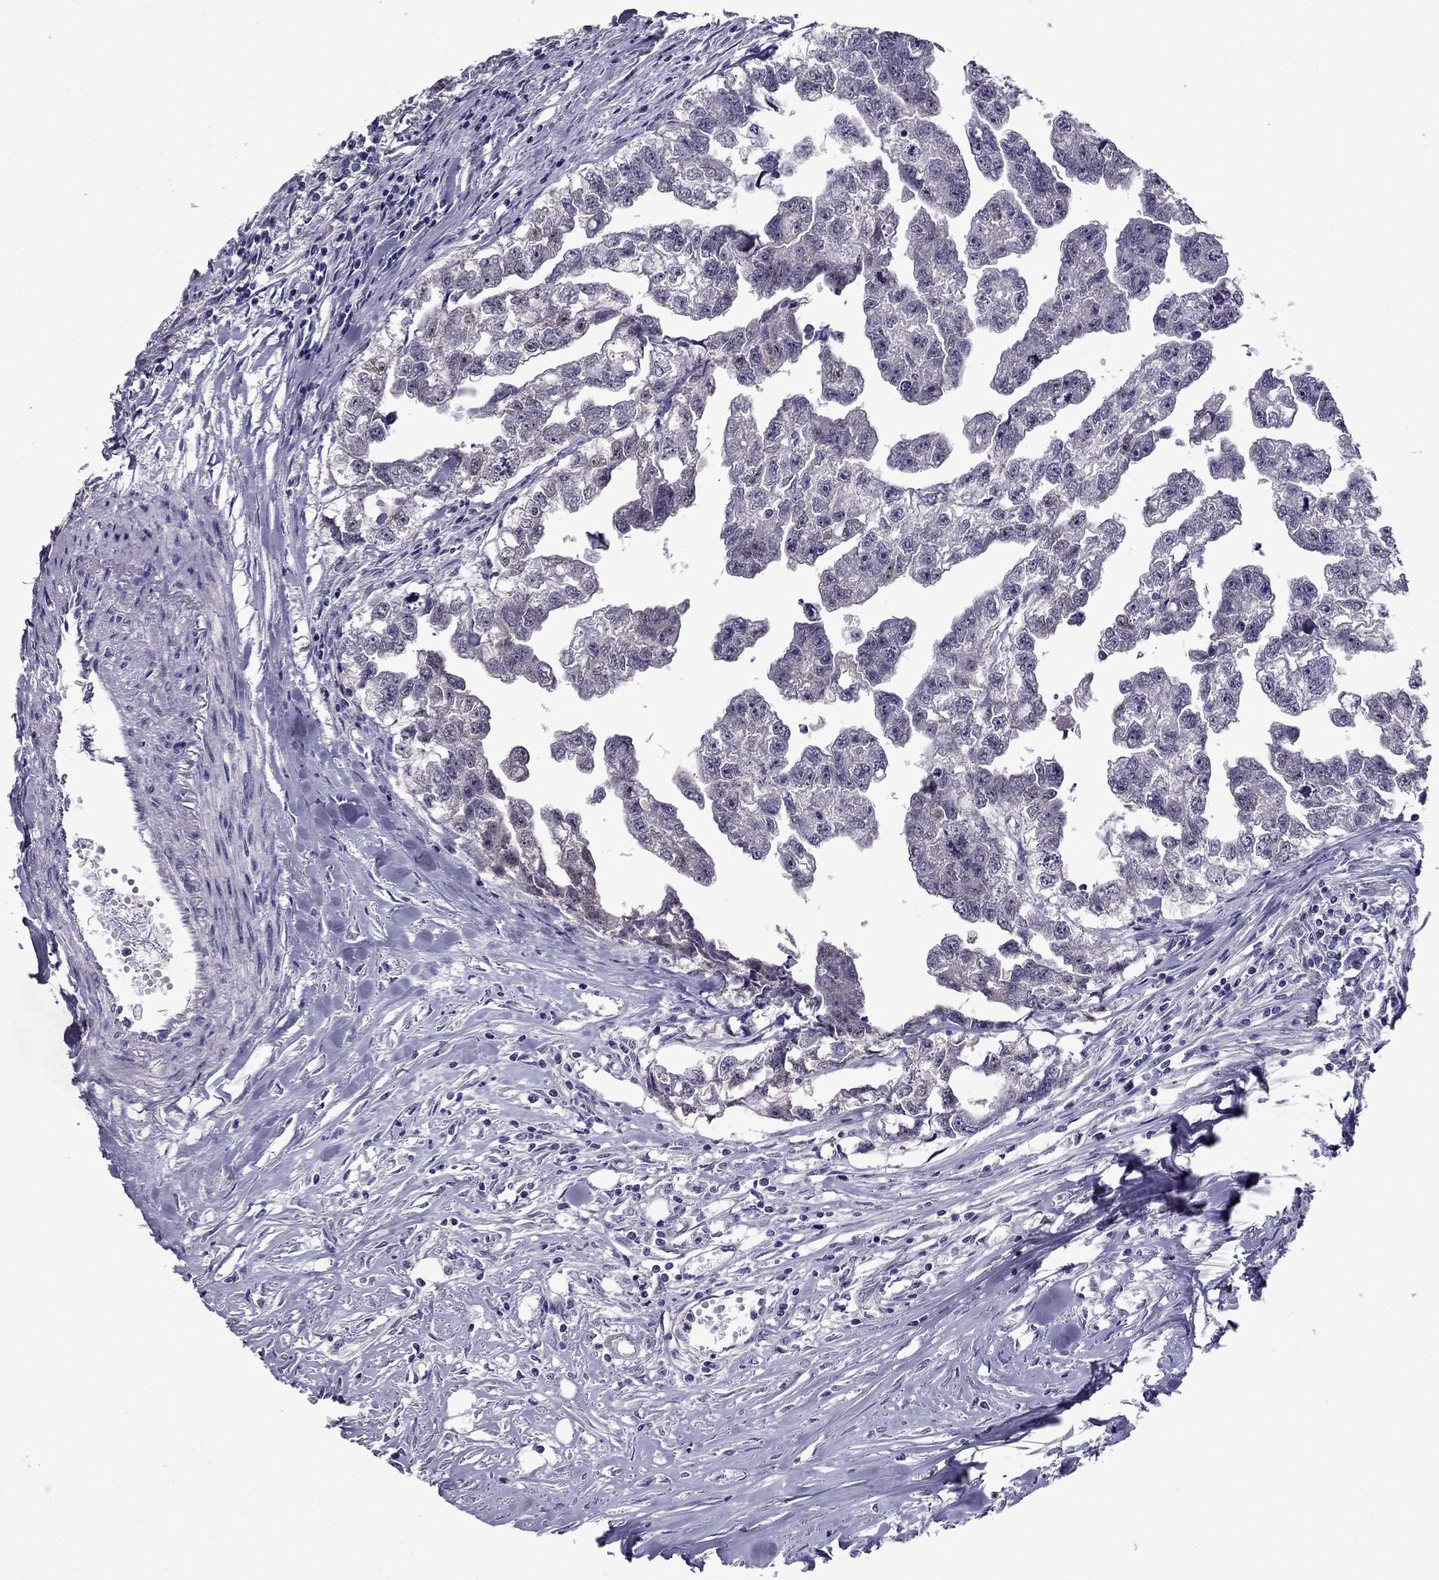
{"staining": {"intensity": "negative", "quantity": "none", "location": "none"}, "tissue": "testis cancer", "cell_type": "Tumor cells", "image_type": "cancer", "snomed": [{"axis": "morphology", "description": "Carcinoma, Embryonal, NOS"}, {"axis": "morphology", "description": "Teratoma, malignant, NOS"}, {"axis": "topography", "description": "Testis"}], "caption": "An immunohistochemistry (IHC) micrograph of malignant teratoma (testis) is shown. There is no staining in tumor cells of malignant teratoma (testis).", "gene": "CDK5", "patient": {"sex": "male", "age": 44}}